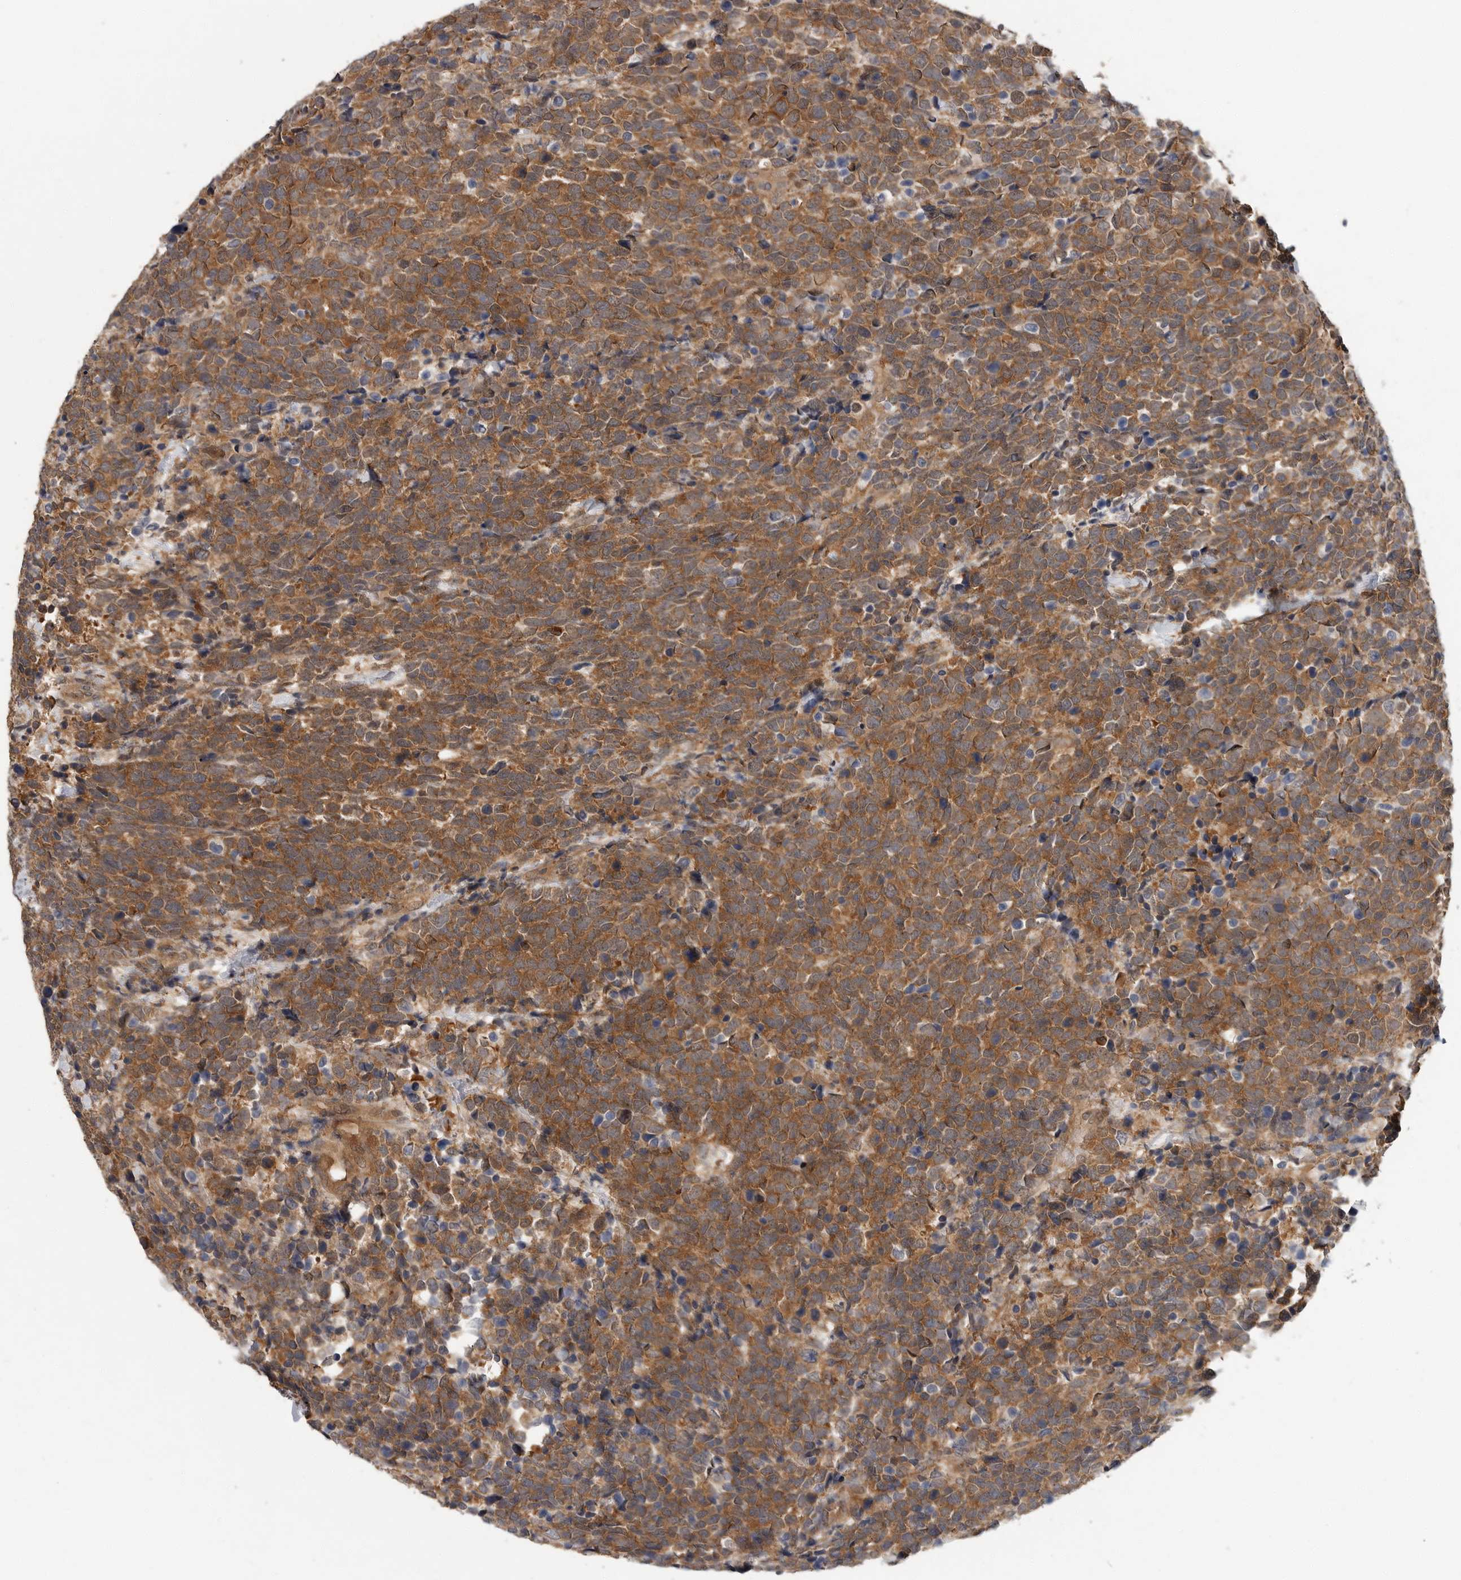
{"staining": {"intensity": "moderate", "quantity": ">75%", "location": "cytoplasmic/membranous"}, "tissue": "urothelial cancer", "cell_type": "Tumor cells", "image_type": "cancer", "snomed": [{"axis": "morphology", "description": "Urothelial carcinoma, High grade"}, {"axis": "topography", "description": "Urinary bladder"}], "caption": "IHC photomicrograph of human urothelial cancer stained for a protein (brown), which displays medium levels of moderate cytoplasmic/membranous expression in about >75% of tumor cells.", "gene": "OSBPL9", "patient": {"sex": "female", "age": 82}}